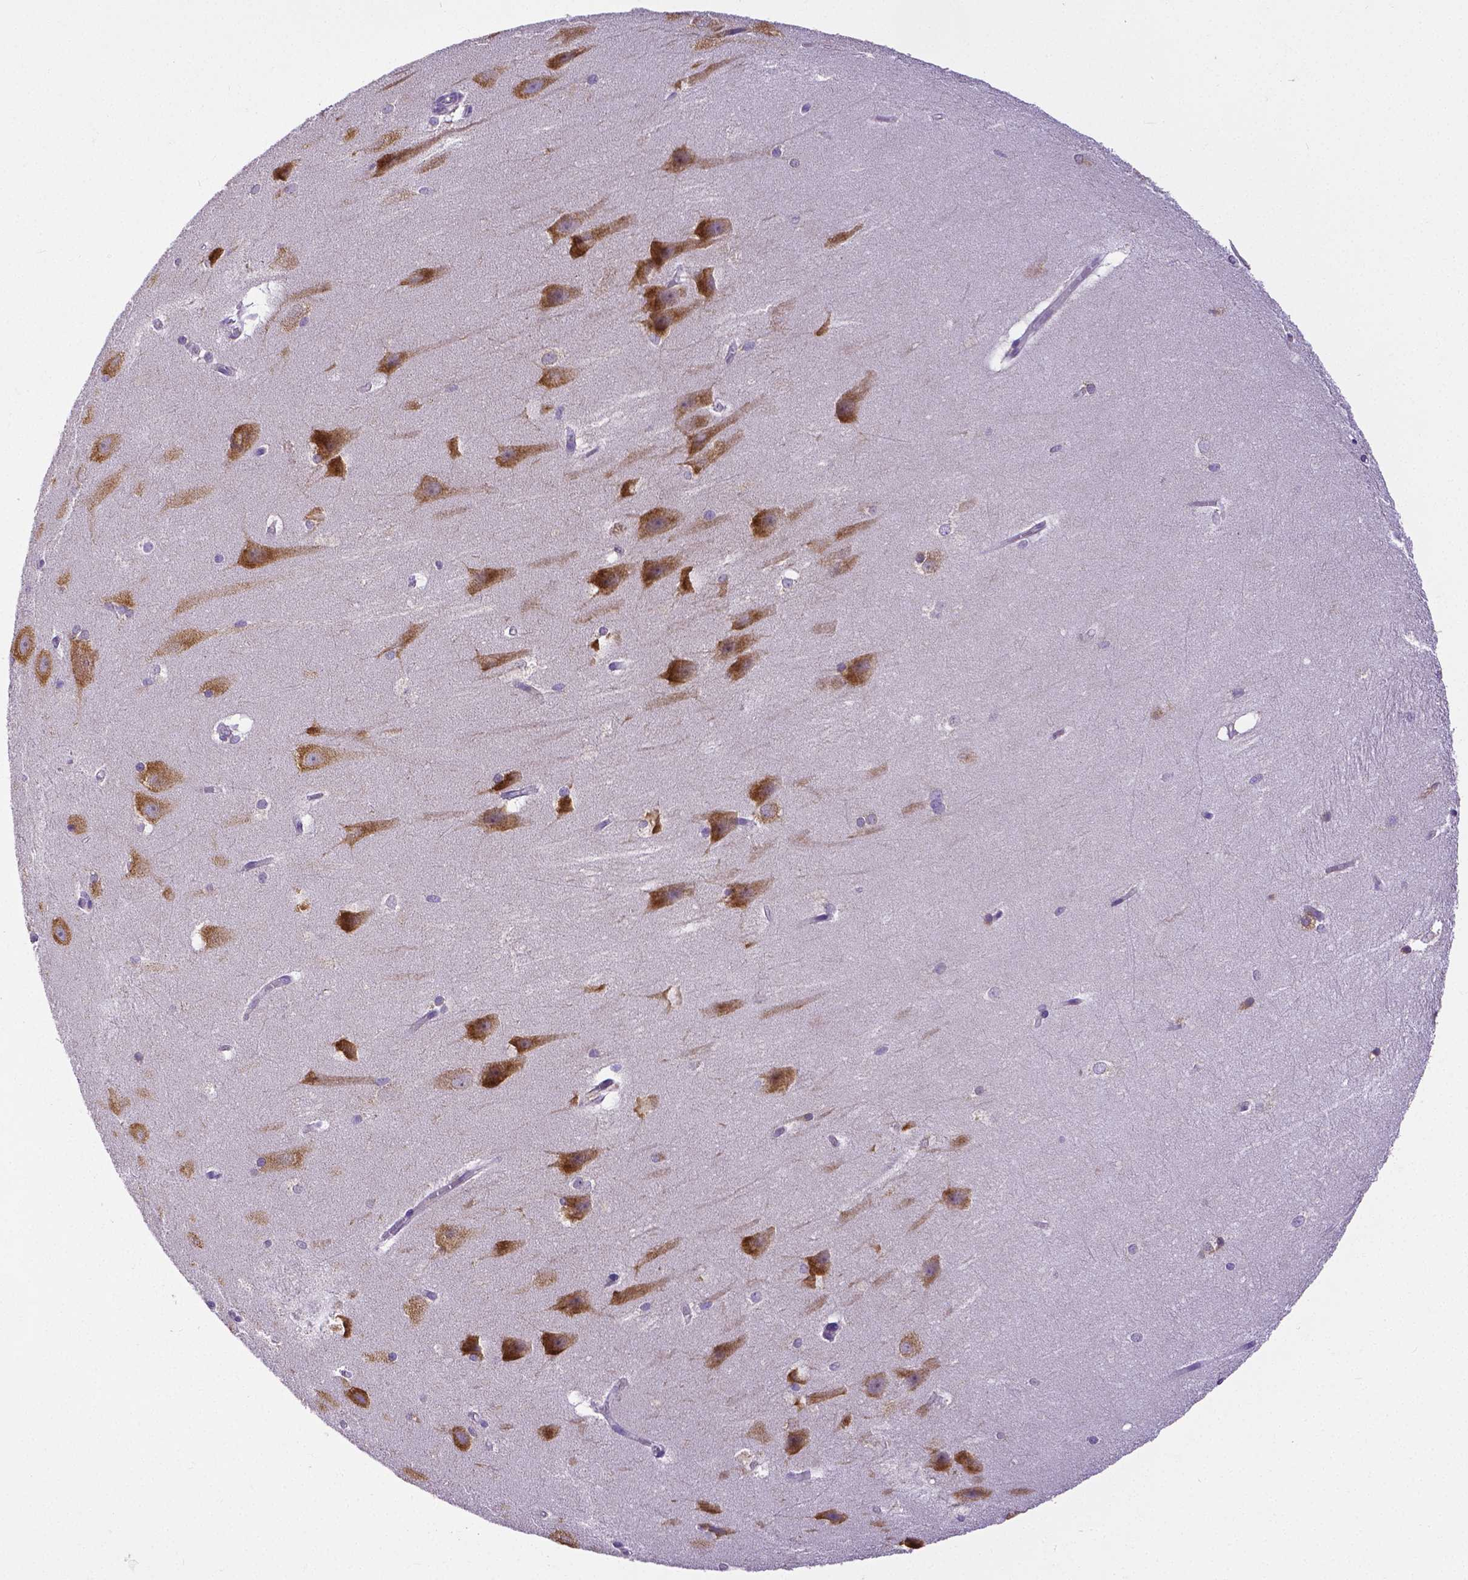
{"staining": {"intensity": "negative", "quantity": "none", "location": "none"}, "tissue": "hippocampus", "cell_type": "Glial cells", "image_type": "normal", "snomed": [{"axis": "morphology", "description": "Normal tissue, NOS"}, {"axis": "topography", "description": "Cerebral cortex"}, {"axis": "topography", "description": "Hippocampus"}], "caption": "DAB (3,3'-diaminobenzidine) immunohistochemical staining of benign hippocampus shows no significant staining in glial cells.", "gene": "DICER1", "patient": {"sex": "female", "age": 19}}